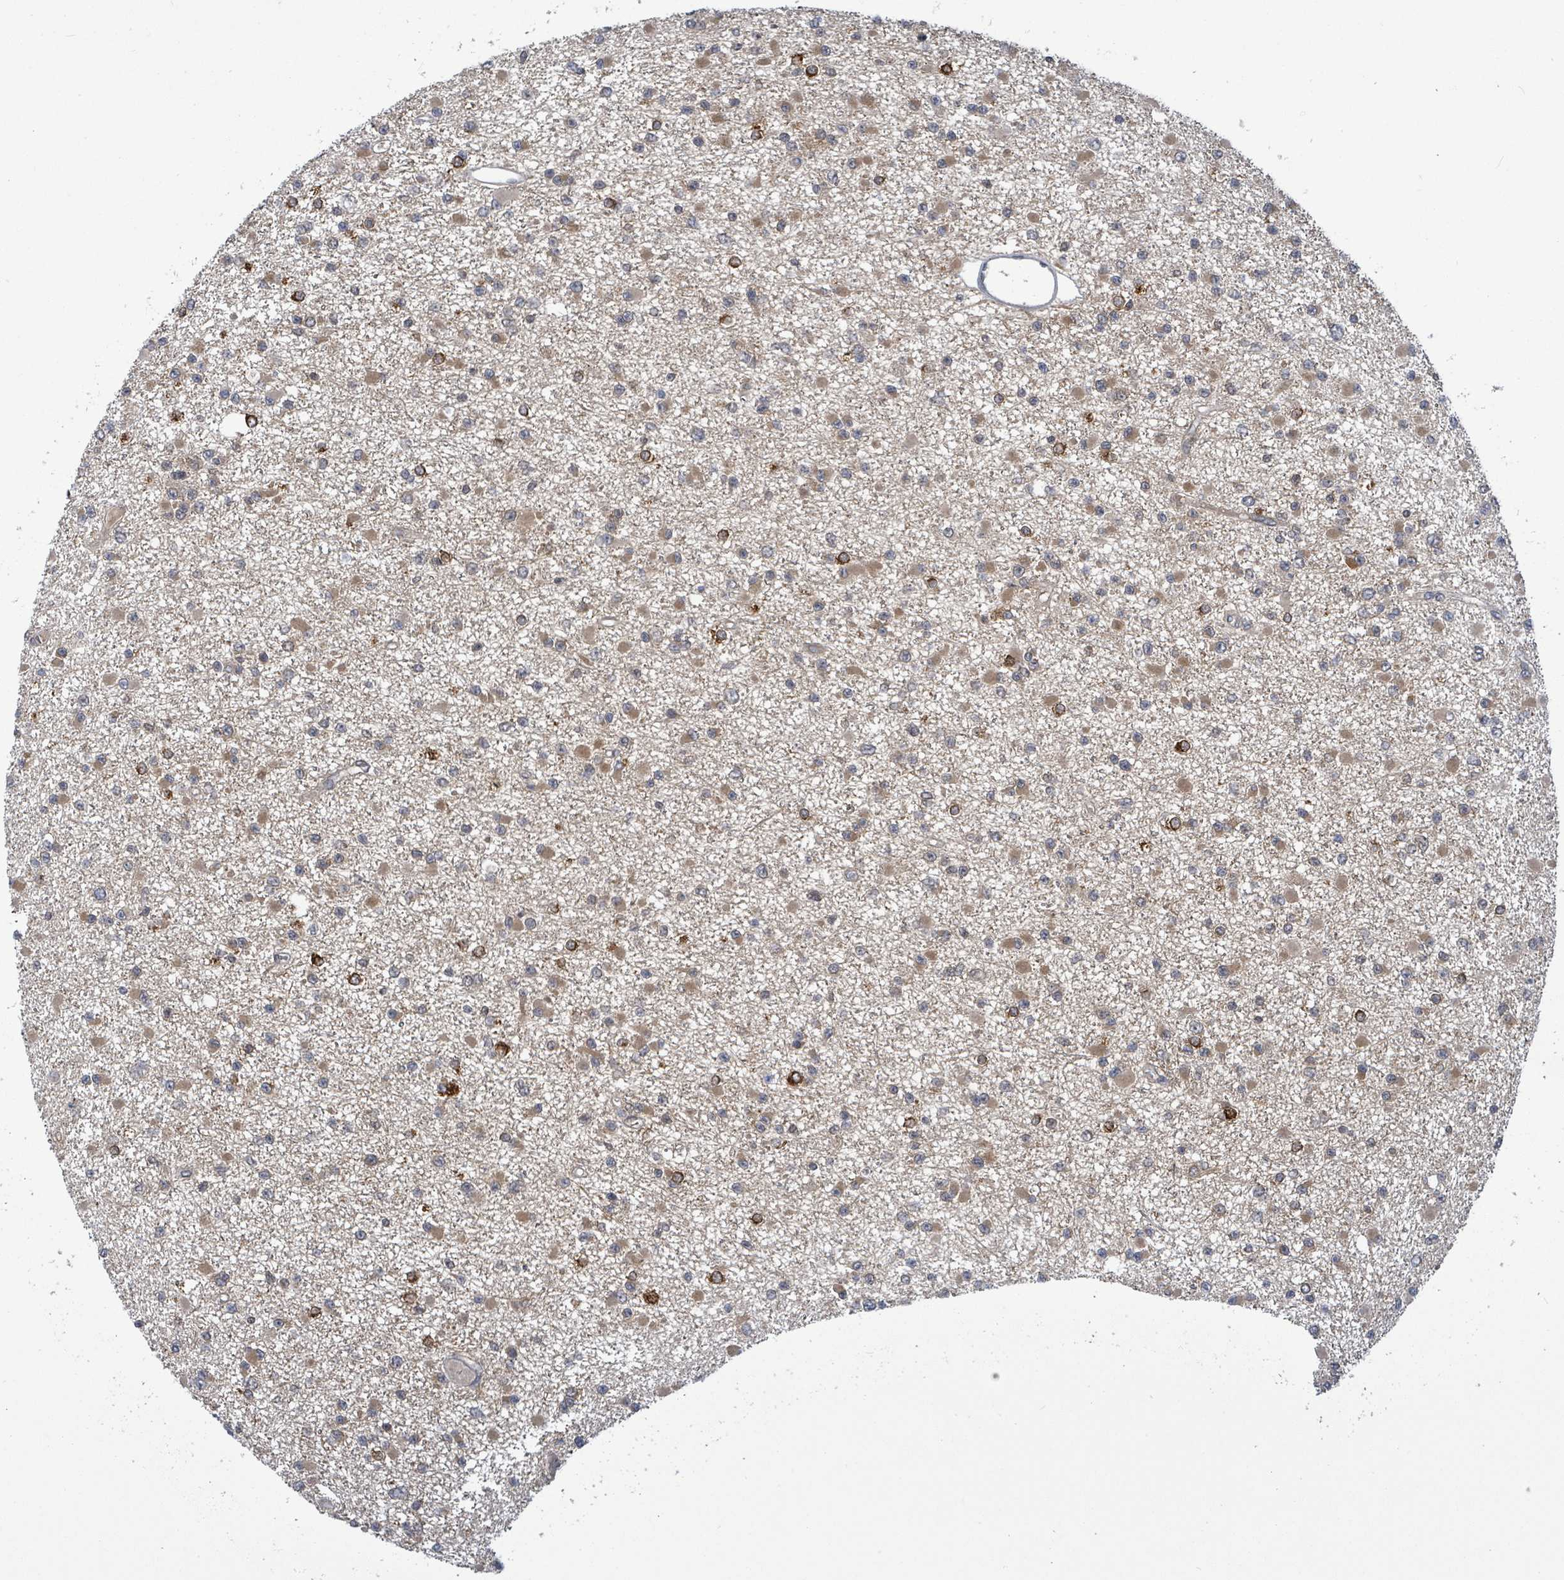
{"staining": {"intensity": "moderate", "quantity": "25%-75%", "location": "cytoplasmic/membranous"}, "tissue": "glioma", "cell_type": "Tumor cells", "image_type": "cancer", "snomed": [{"axis": "morphology", "description": "Glioma, malignant, Low grade"}, {"axis": "topography", "description": "Brain"}], "caption": "The immunohistochemical stain shows moderate cytoplasmic/membranous staining in tumor cells of malignant glioma (low-grade) tissue.", "gene": "FBXO6", "patient": {"sex": "female", "age": 22}}